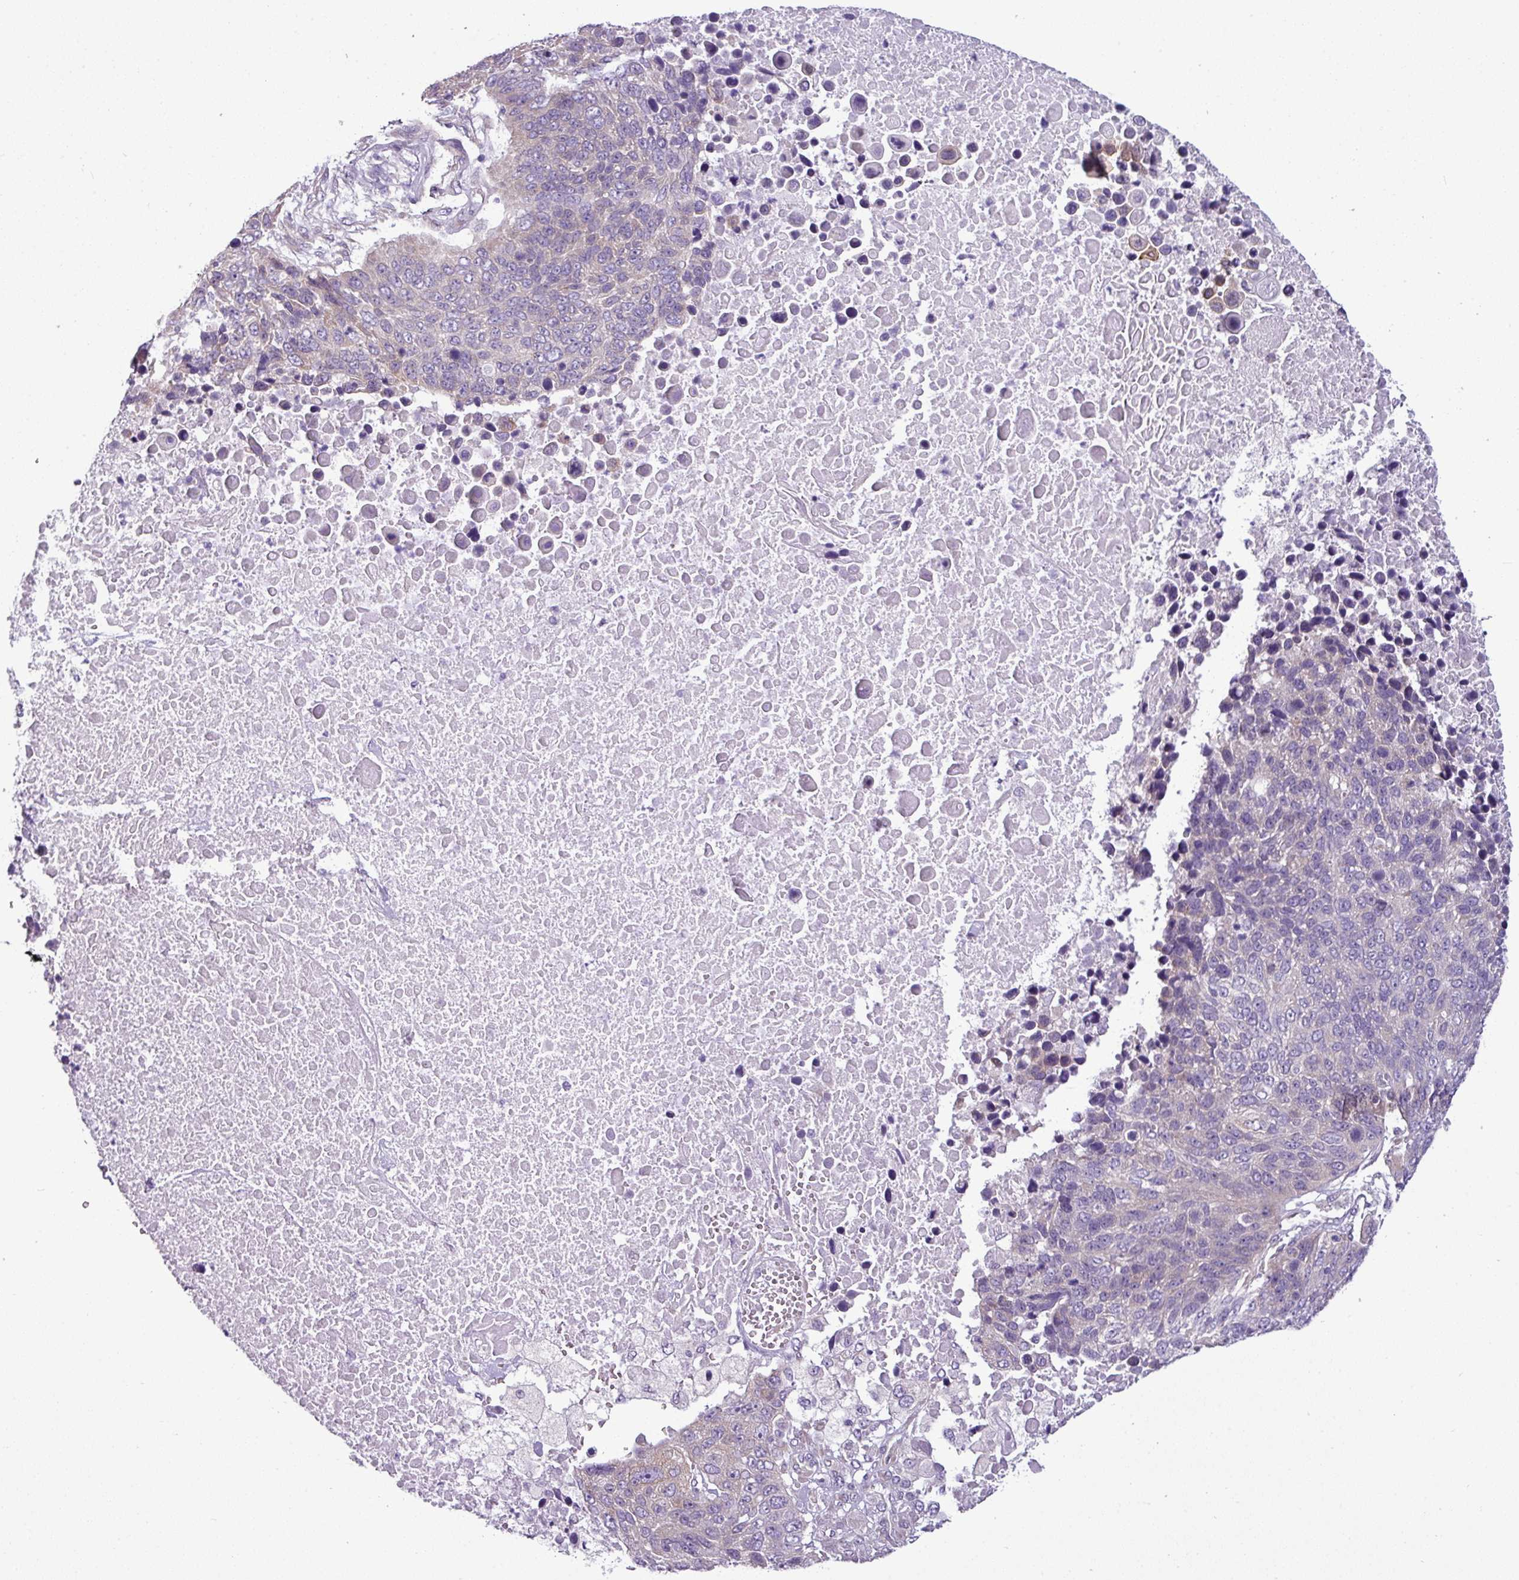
{"staining": {"intensity": "moderate", "quantity": "<25%", "location": "cytoplasmic/membranous"}, "tissue": "lung cancer", "cell_type": "Tumor cells", "image_type": "cancer", "snomed": [{"axis": "morphology", "description": "Normal tissue, NOS"}, {"axis": "morphology", "description": "Squamous cell carcinoma, NOS"}, {"axis": "topography", "description": "Lymph node"}, {"axis": "topography", "description": "Lung"}], "caption": "Moderate cytoplasmic/membranous expression for a protein is appreciated in approximately <25% of tumor cells of lung cancer using immunohistochemistry.", "gene": "TOR1AIP2", "patient": {"sex": "male", "age": 66}}